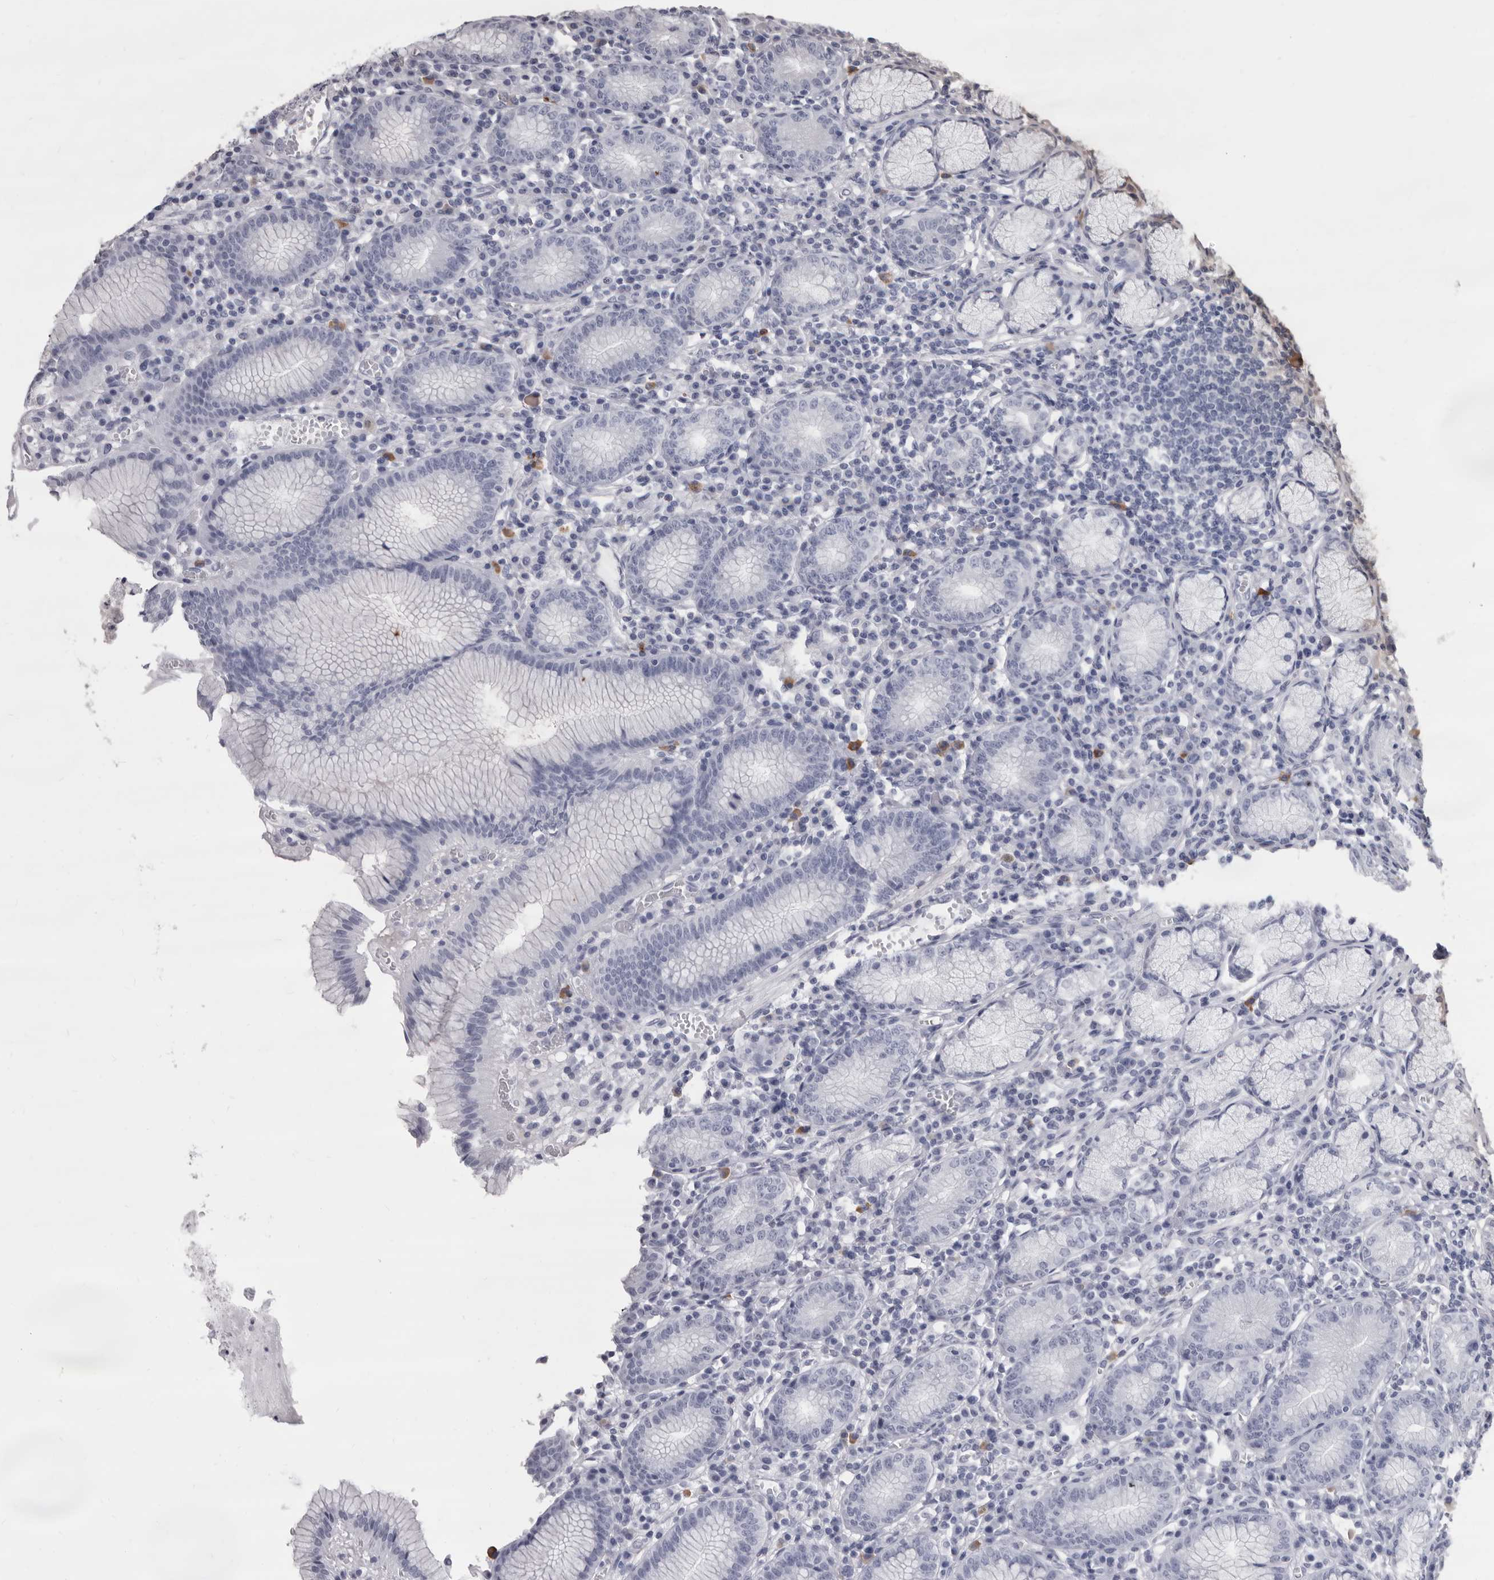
{"staining": {"intensity": "negative", "quantity": "none", "location": "none"}, "tissue": "stomach", "cell_type": "Glandular cells", "image_type": "normal", "snomed": [{"axis": "morphology", "description": "Normal tissue, NOS"}, {"axis": "topography", "description": "Stomach"}], "caption": "High power microscopy micrograph of an immunohistochemistry (IHC) micrograph of unremarkable stomach, revealing no significant expression in glandular cells. (DAB IHC, high magnification).", "gene": "GZMH", "patient": {"sex": "male", "age": 55}}